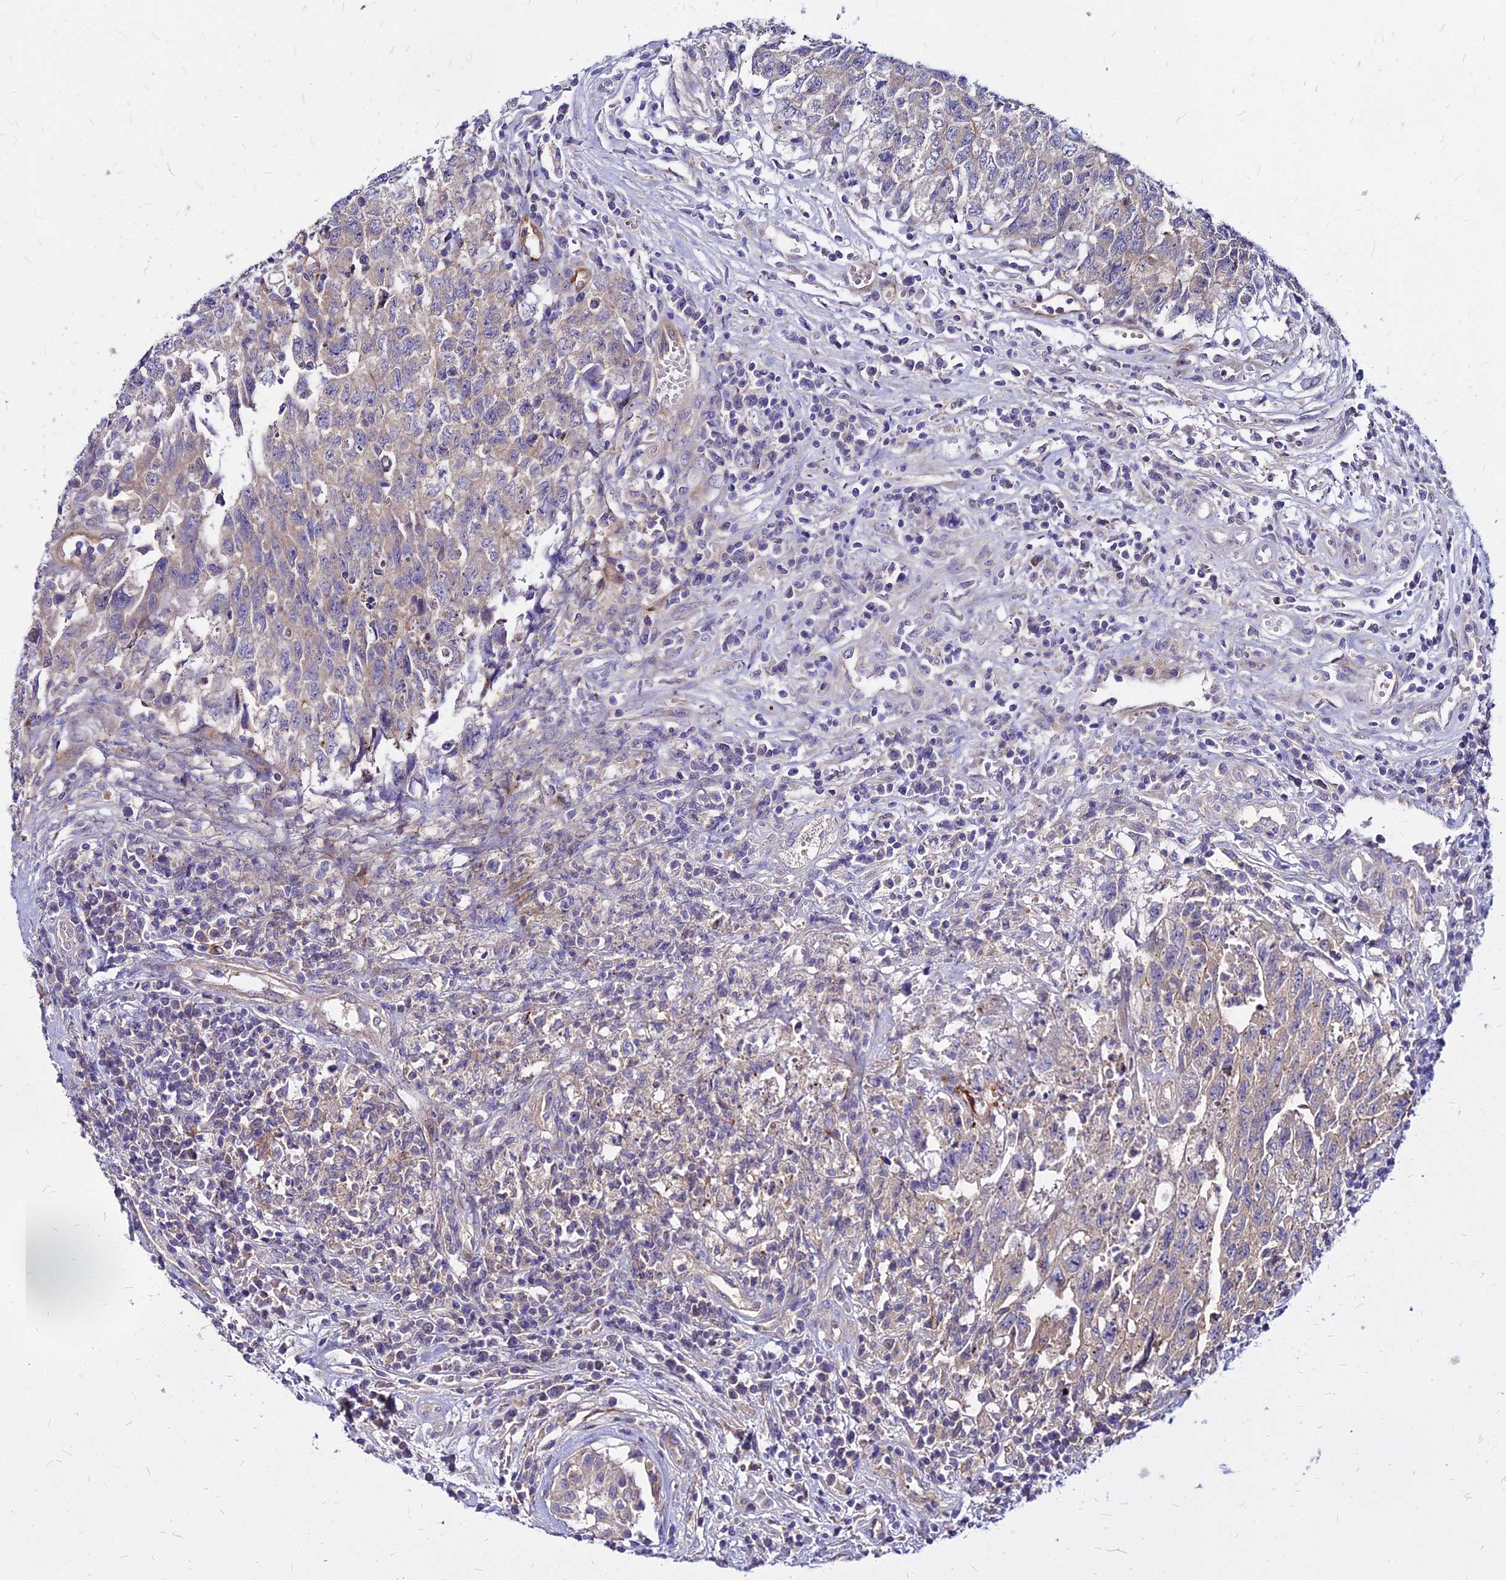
{"staining": {"intensity": "weak", "quantity": "25%-75%", "location": "cytoplasmic/membranous"}, "tissue": "testis cancer", "cell_type": "Tumor cells", "image_type": "cancer", "snomed": [{"axis": "morphology", "description": "Carcinoma, Embryonal, NOS"}, {"axis": "topography", "description": "Testis"}], "caption": "Testis cancer stained for a protein (brown) demonstrates weak cytoplasmic/membranous positive positivity in about 25%-75% of tumor cells.", "gene": "COMMD10", "patient": {"sex": "male", "age": 34}}